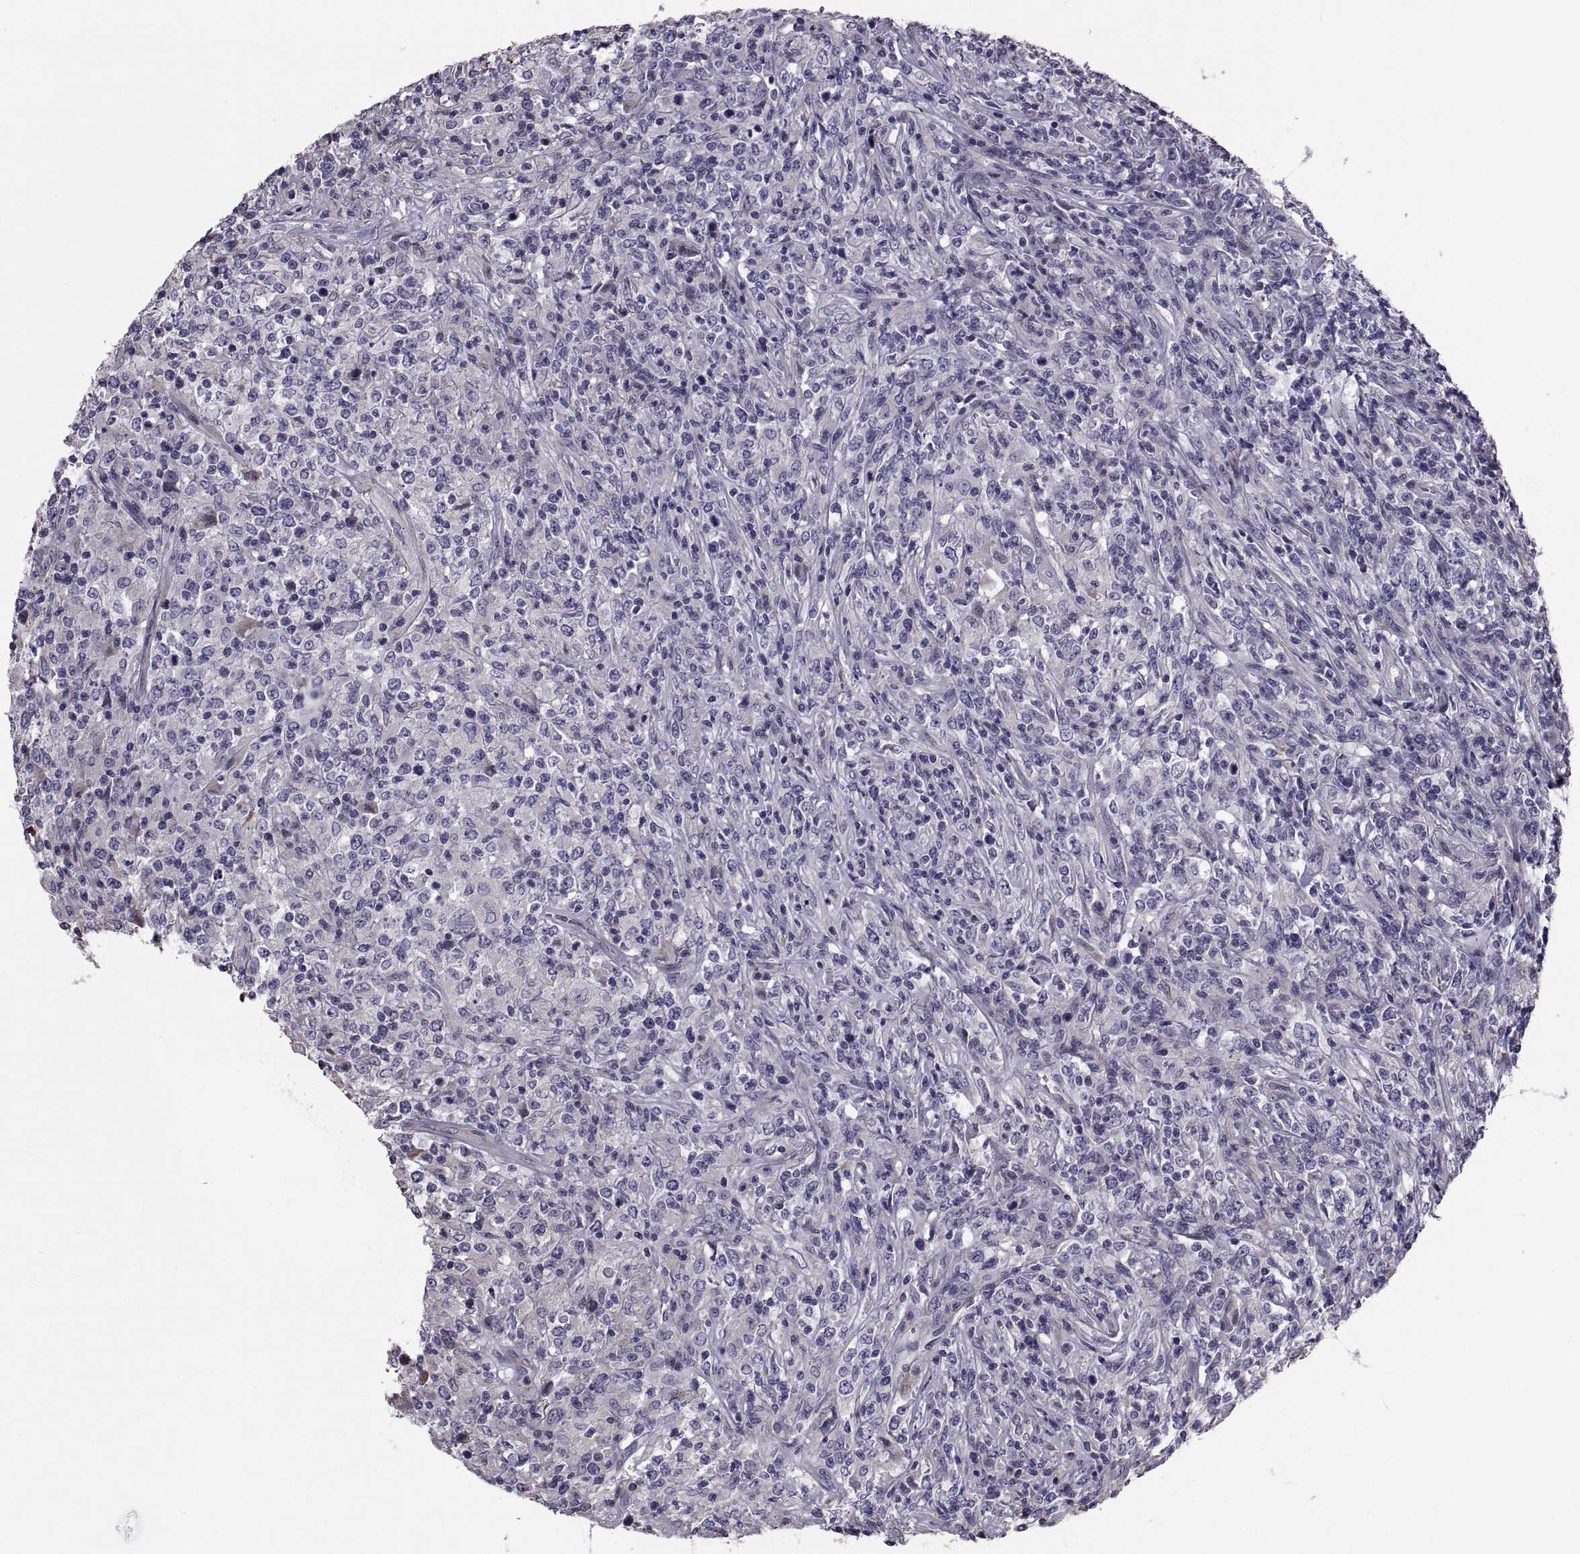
{"staining": {"intensity": "negative", "quantity": "none", "location": "none"}, "tissue": "lymphoma", "cell_type": "Tumor cells", "image_type": "cancer", "snomed": [{"axis": "morphology", "description": "Malignant lymphoma, non-Hodgkin's type, High grade"}, {"axis": "topography", "description": "Lung"}], "caption": "Tumor cells show no significant protein expression in lymphoma.", "gene": "ANO1", "patient": {"sex": "male", "age": 79}}